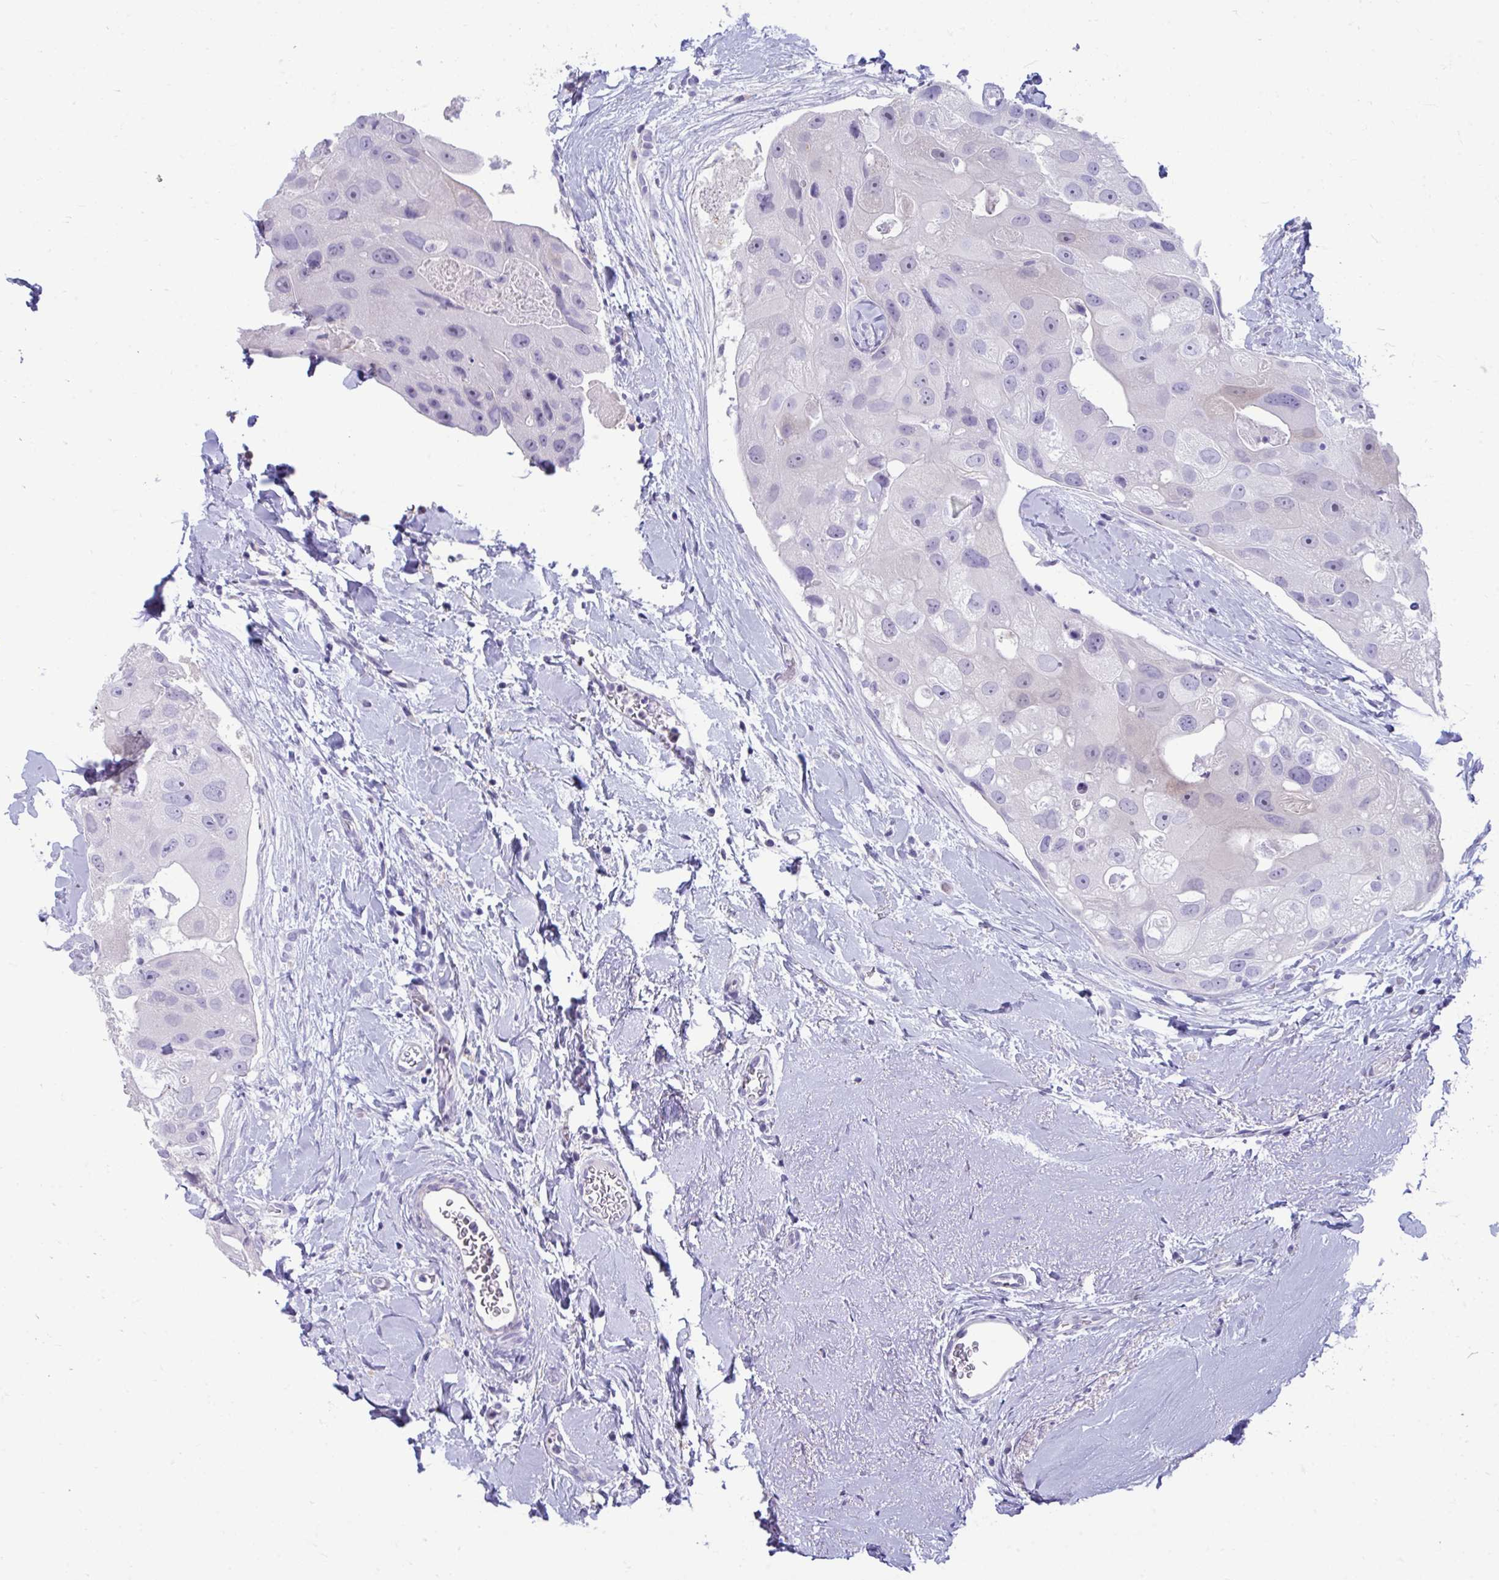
{"staining": {"intensity": "negative", "quantity": "none", "location": "none"}, "tissue": "breast cancer", "cell_type": "Tumor cells", "image_type": "cancer", "snomed": [{"axis": "morphology", "description": "Duct carcinoma"}, {"axis": "topography", "description": "Breast"}], "caption": "Immunohistochemistry image of human breast cancer (intraductal carcinoma) stained for a protein (brown), which displays no expression in tumor cells.", "gene": "PIGZ", "patient": {"sex": "female", "age": 43}}